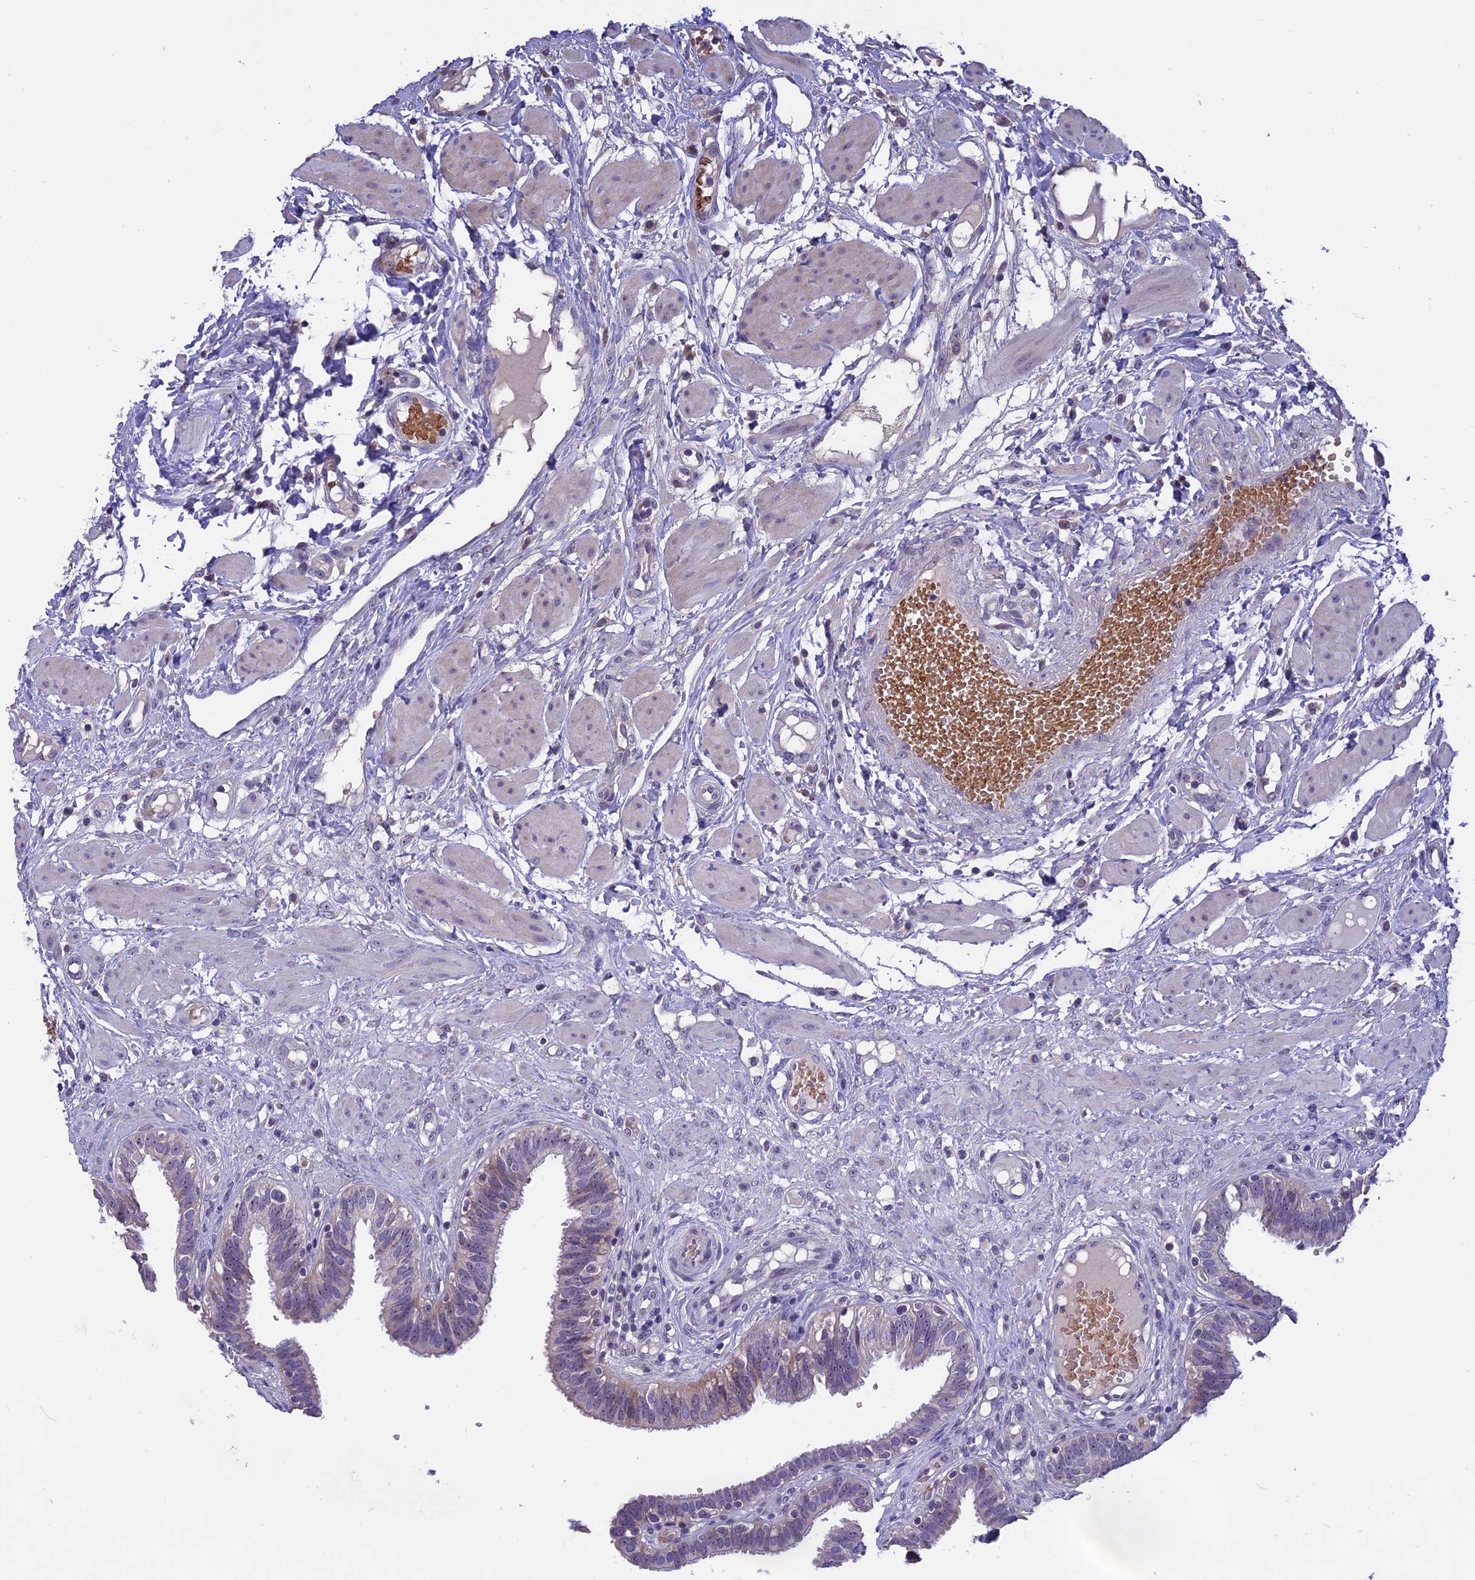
{"staining": {"intensity": "weak", "quantity": "<25%", "location": "nuclear"}, "tissue": "fallopian tube", "cell_type": "Glandular cells", "image_type": "normal", "snomed": [{"axis": "morphology", "description": "Normal tissue, NOS"}, {"axis": "topography", "description": "Fallopian tube"}, {"axis": "topography", "description": "Placenta"}], "caption": "This is a micrograph of immunohistochemistry staining of unremarkable fallopian tube, which shows no expression in glandular cells. (DAB (3,3'-diaminobenzidine) IHC, high magnification).", "gene": "KNOP1", "patient": {"sex": "female", "age": 32}}